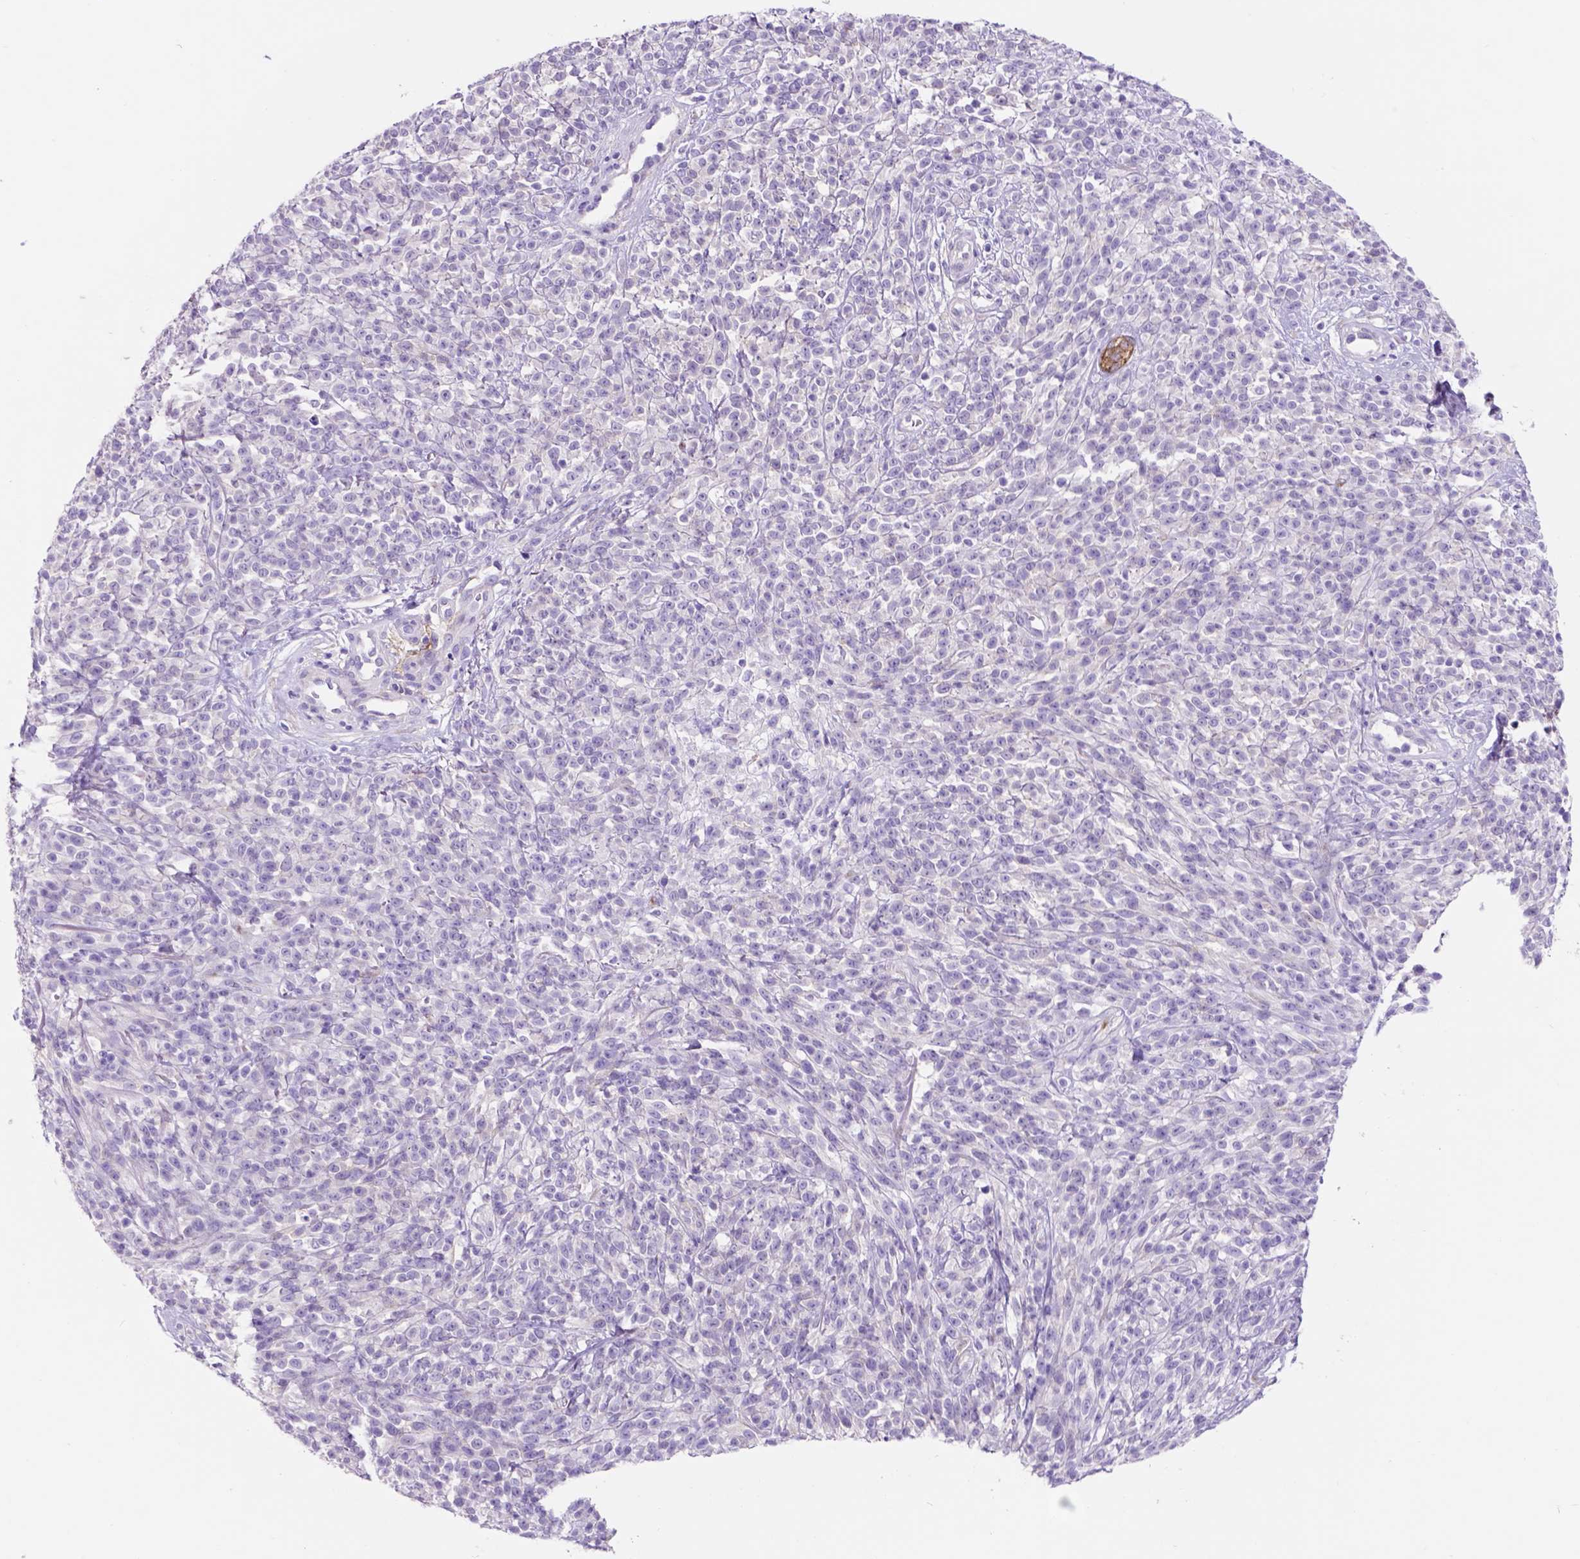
{"staining": {"intensity": "negative", "quantity": "none", "location": "none"}, "tissue": "melanoma", "cell_type": "Tumor cells", "image_type": "cancer", "snomed": [{"axis": "morphology", "description": "Malignant melanoma, NOS"}, {"axis": "topography", "description": "Skin"}, {"axis": "topography", "description": "Skin of trunk"}], "caption": "The IHC histopathology image has no significant expression in tumor cells of melanoma tissue. (DAB (3,3'-diaminobenzidine) immunohistochemistry with hematoxylin counter stain).", "gene": "EGFR", "patient": {"sex": "male", "age": 74}}